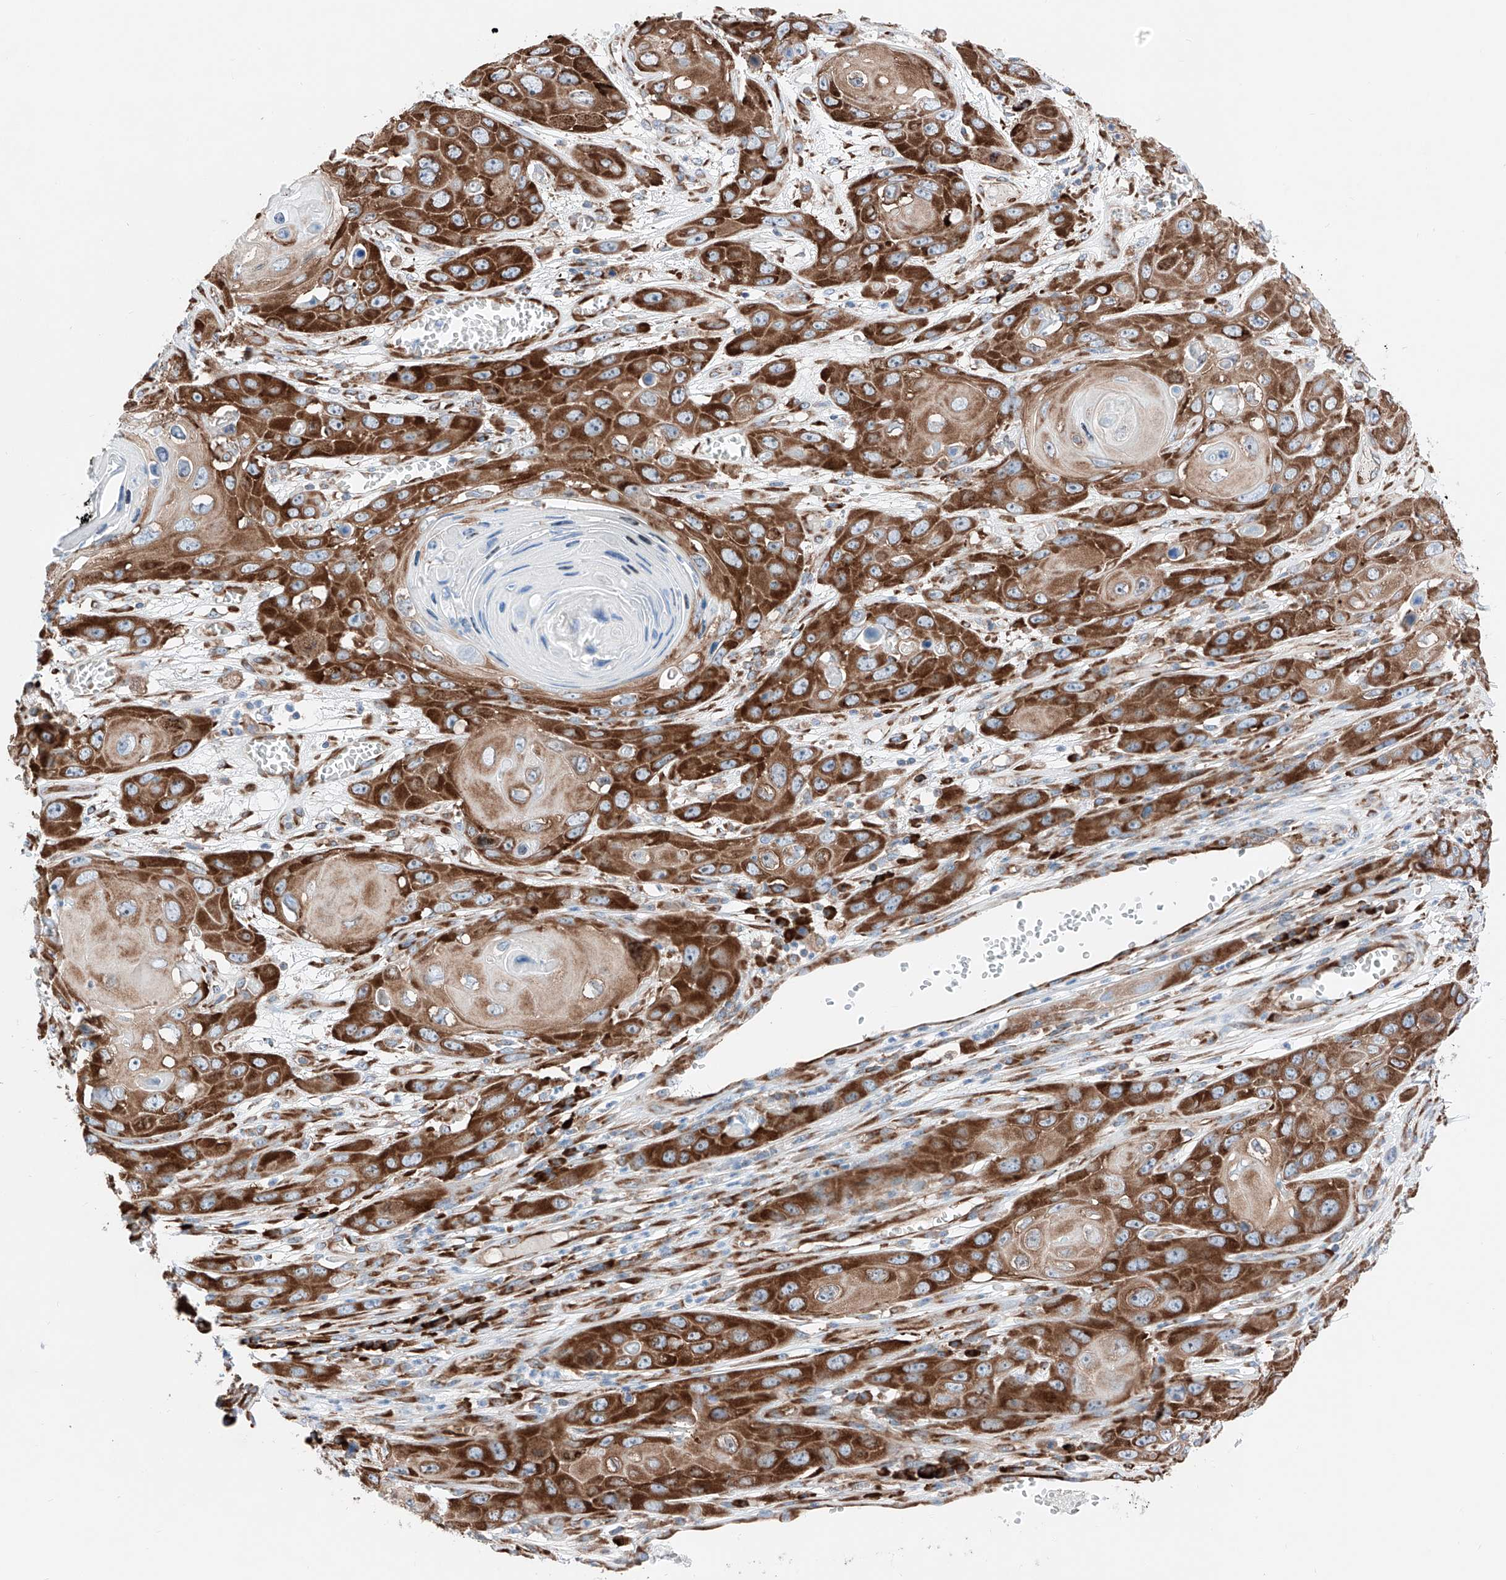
{"staining": {"intensity": "strong", "quantity": ">75%", "location": "cytoplasmic/membranous"}, "tissue": "skin cancer", "cell_type": "Tumor cells", "image_type": "cancer", "snomed": [{"axis": "morphology", "description": "Squamous cell carcinoma, NOS"}, {"axis": "topography", "description": "Skin"}], "caption": "Immunohistochemical staining of skin cancer exhibits high levels of strong cytoplasmic/membranous protein staining in about >75% of tumor cells.", "gene": "CRELD1", "patient": {"sex": "male", "age": 55}}